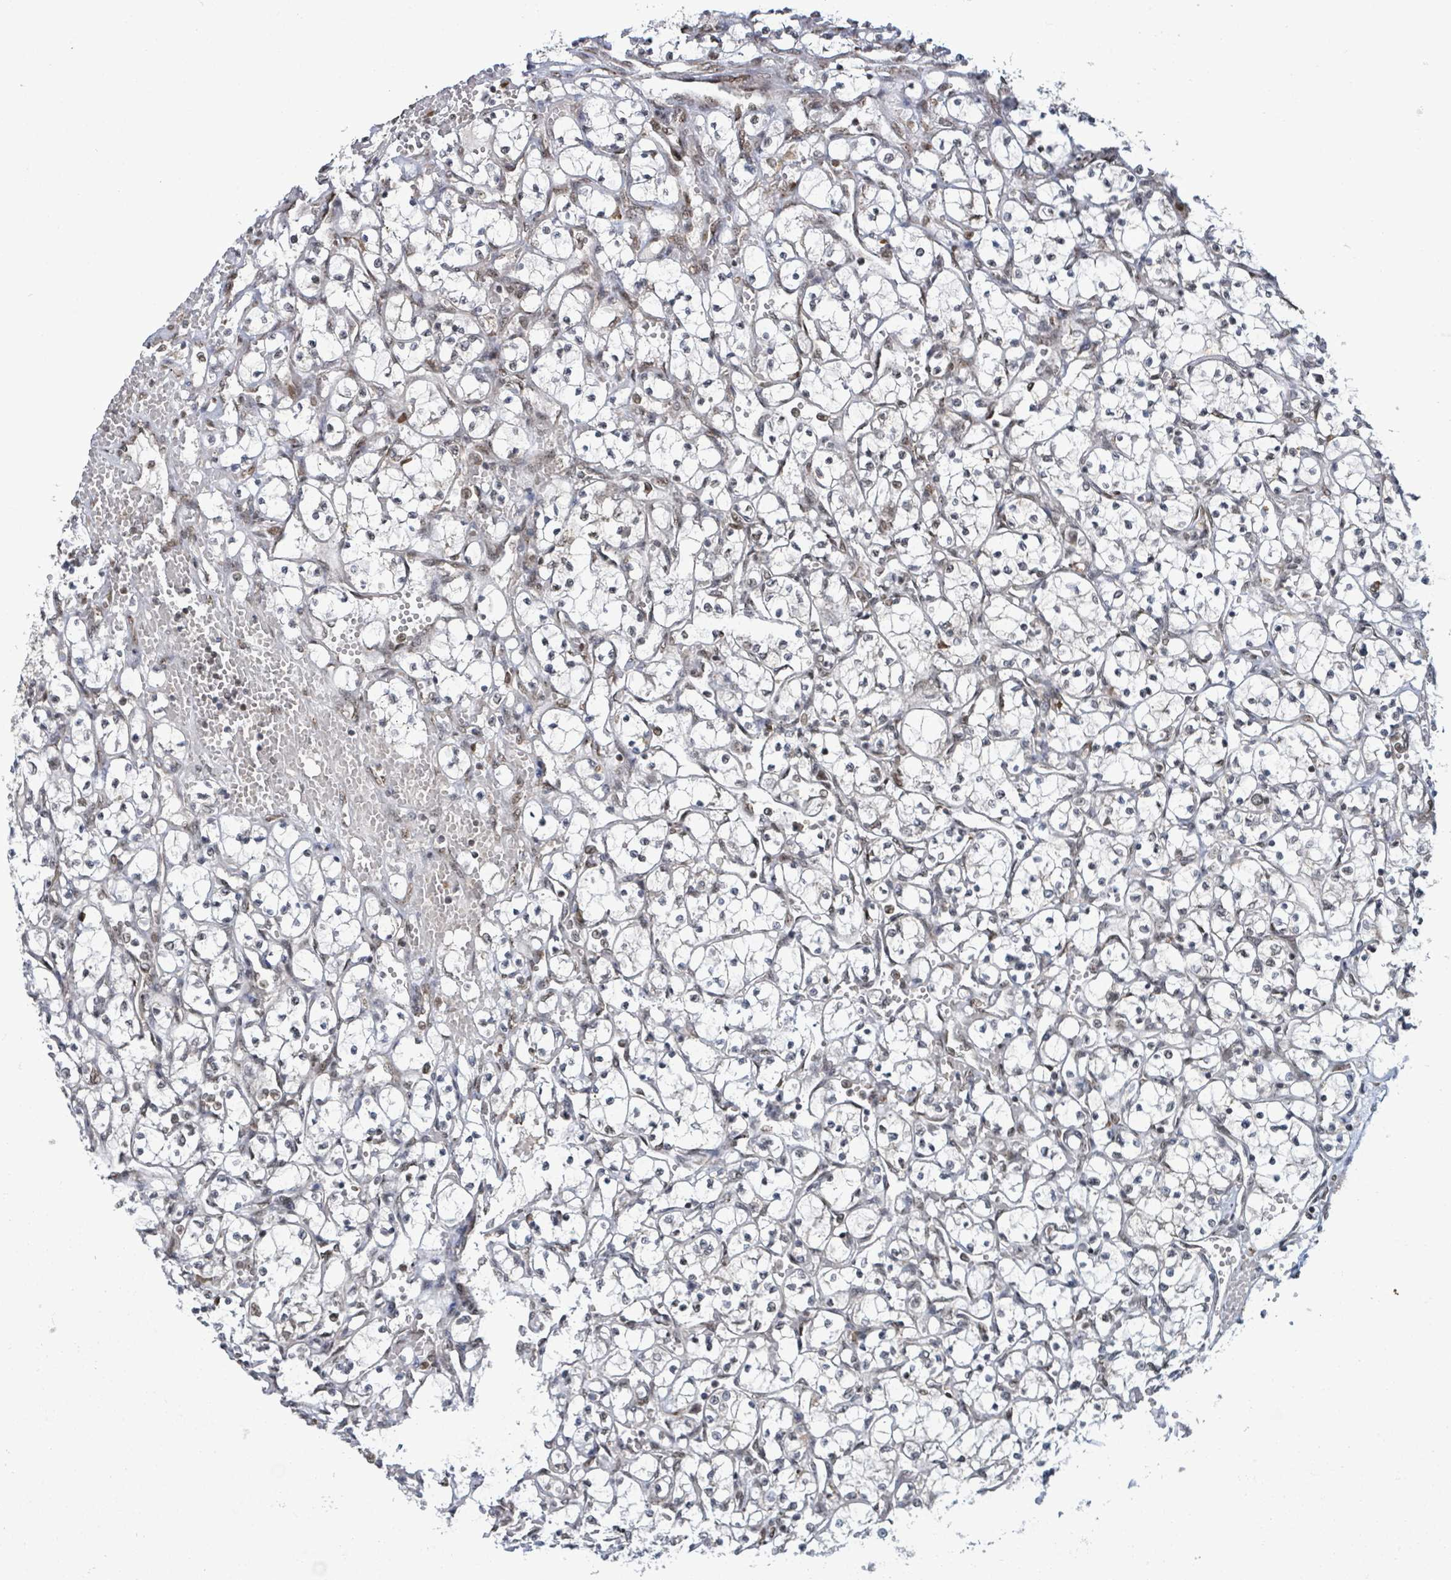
{"staining": {"intensity": "negative", "quantity": "none", "location": "none"}, "tissue": "renal cancer", "cell_type": "Tumor cells", "image_type": "cancer", "snomed": [{"axis": "morphology", "description": "Adenocarcinoma, NOS"}, {"axis": "topography", "description": "Kidney"}], "caption": "This photomicrograph is of renal cancer stained with immunohistochemistry to label a protein in brown with the nuclei are counter-stained blue. There is no staining in tumor cells. (Immunohistochemistry (ihc), brightfield microscopy, high magnification).", "gene": "SBF2", "patient": {"sex": "female", "age": 69}}